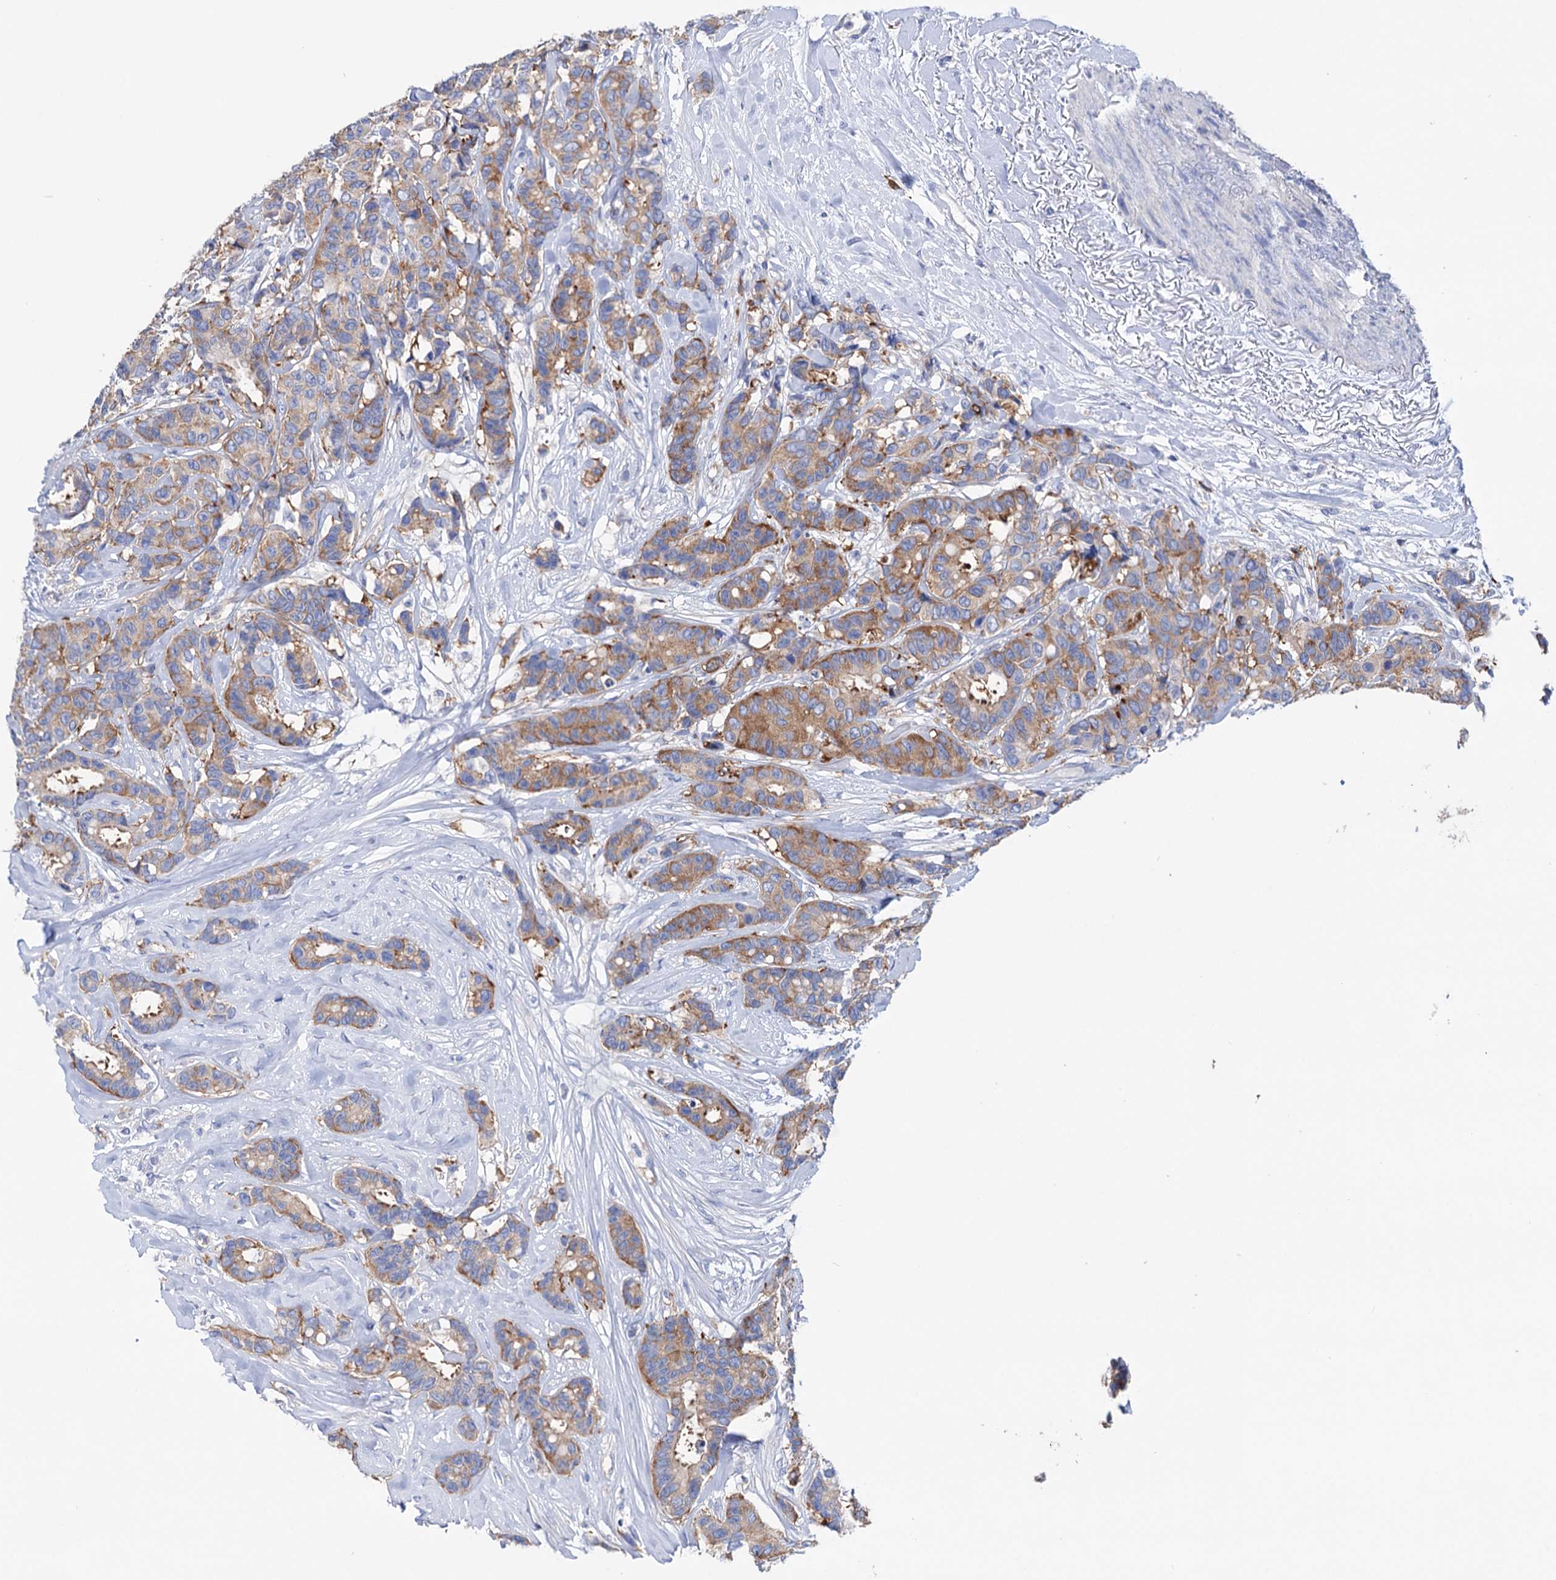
{"staining": {"intensity": "moderate", "quantity": "25%-75%", "location": "cytoplasmic/membranous"}, "tissue": "breast cancer", "cell_type": "Tumor cells", "image_type": "cancer", "snomed": [{"axis": "morphology", "description": "Duct carcinoma"}, {"axis": "topography", "description": "Breast"}], "caption": "A high-resolution photomicrograph shows immunohistochemistry (IHC) staining of breast cancer, which shows moderate cytoplasmic/membranous expression in about 25%-75% of tumor cells.", "gene": "BBS4", "patient": {"sex": "female", "age": 87}}